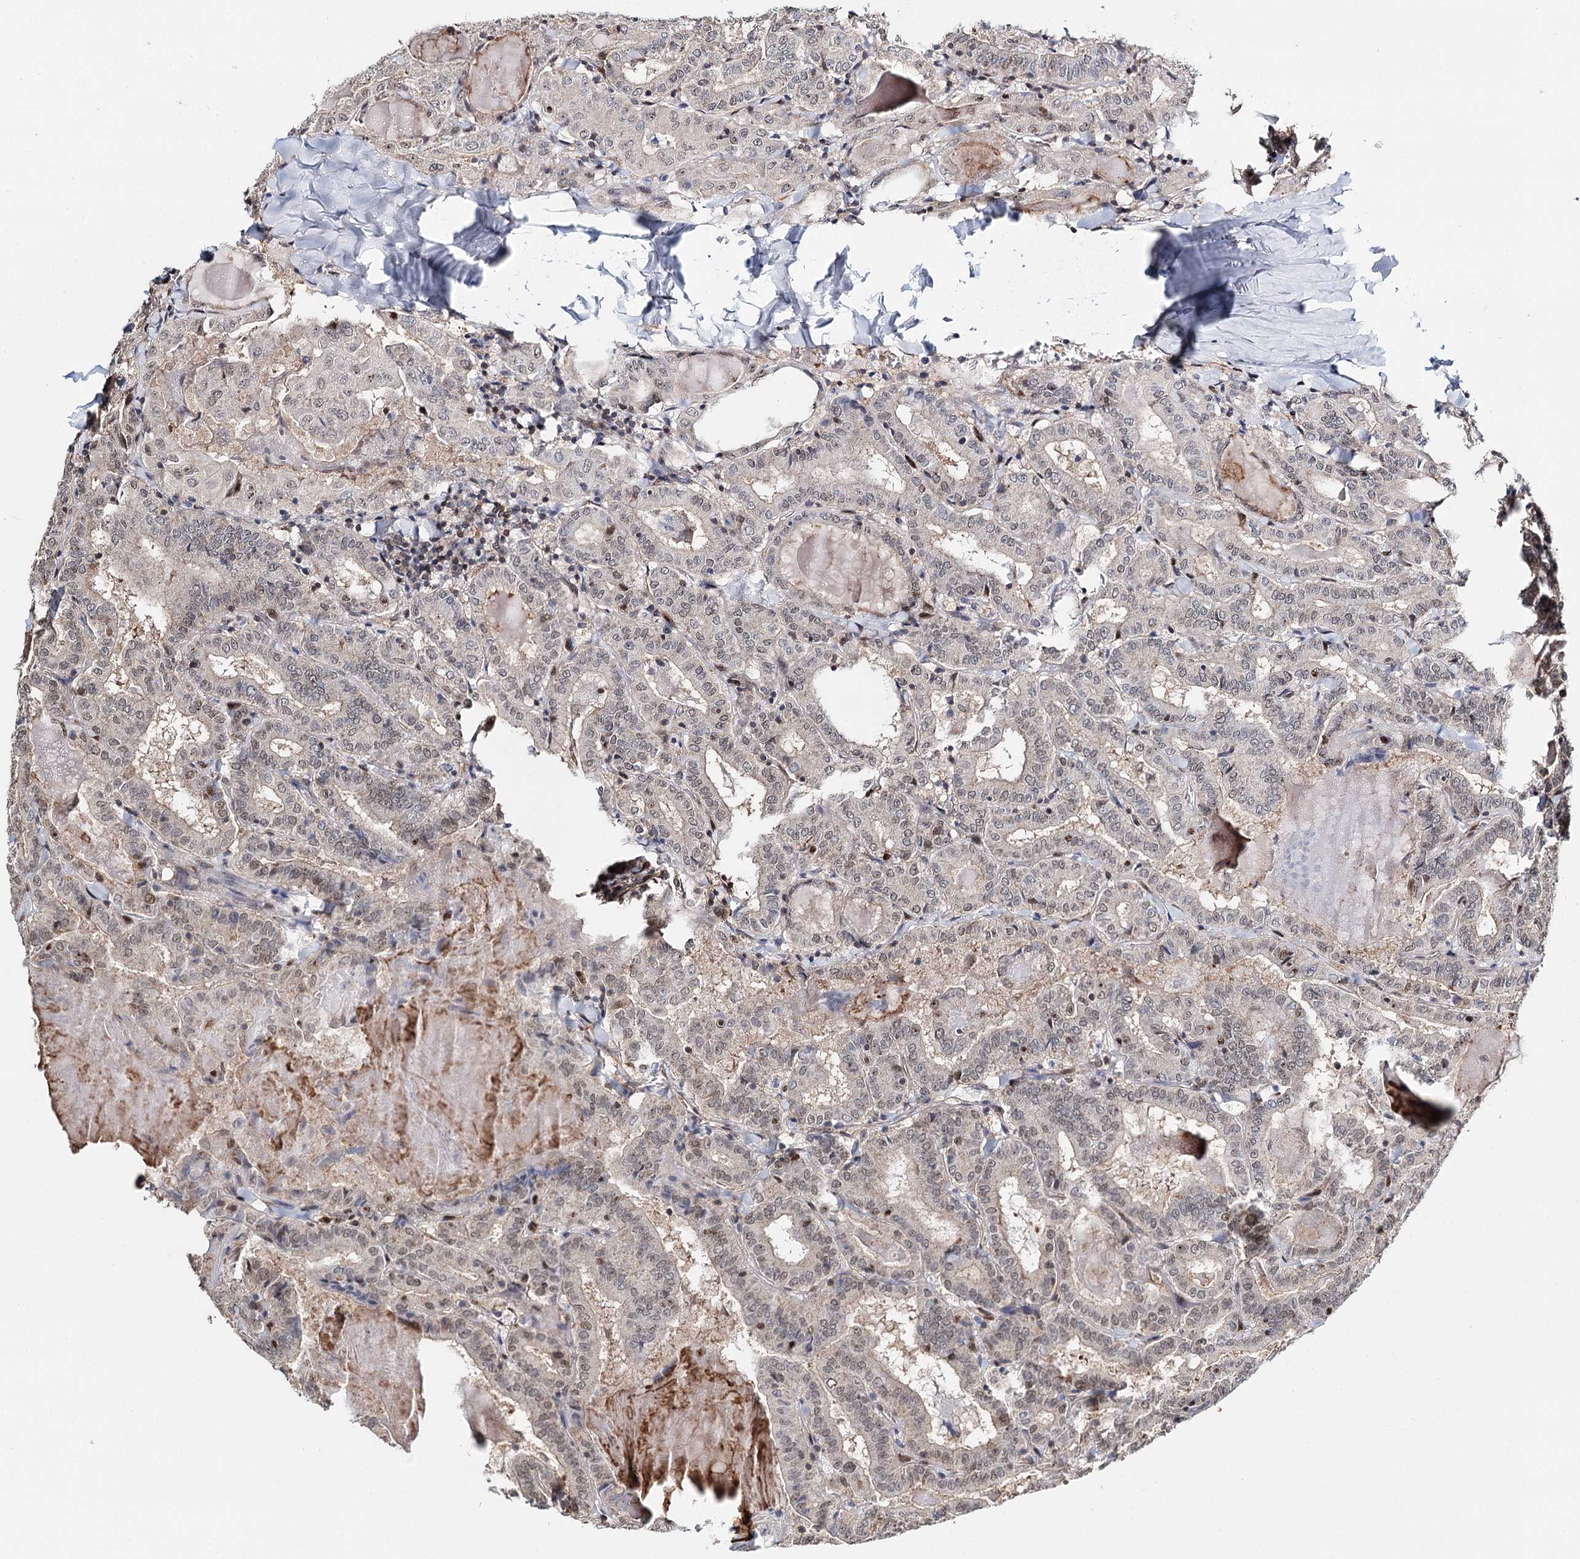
{"staining": {"intensity": "weak", "quantity": "<25%", "location": "nuclear"}, "tissue": "thyroid cancer", "cell_type": "Tumor cells", "image_type": "cancer", "snomed": [{"axis": "morphology", "description": "Papillary adenocarcinoma, NOS"}, {"axis": "topography", "description": "Thyroid gland"}], "caption": "This is a micrograph of immunohistochemistry (IHC) staining of thyroid papillary adenocarcinoma, which shows no positivity in tumor cells.", "gene": "RPS27A", "patient": {"sex": "female", "age": 72}}